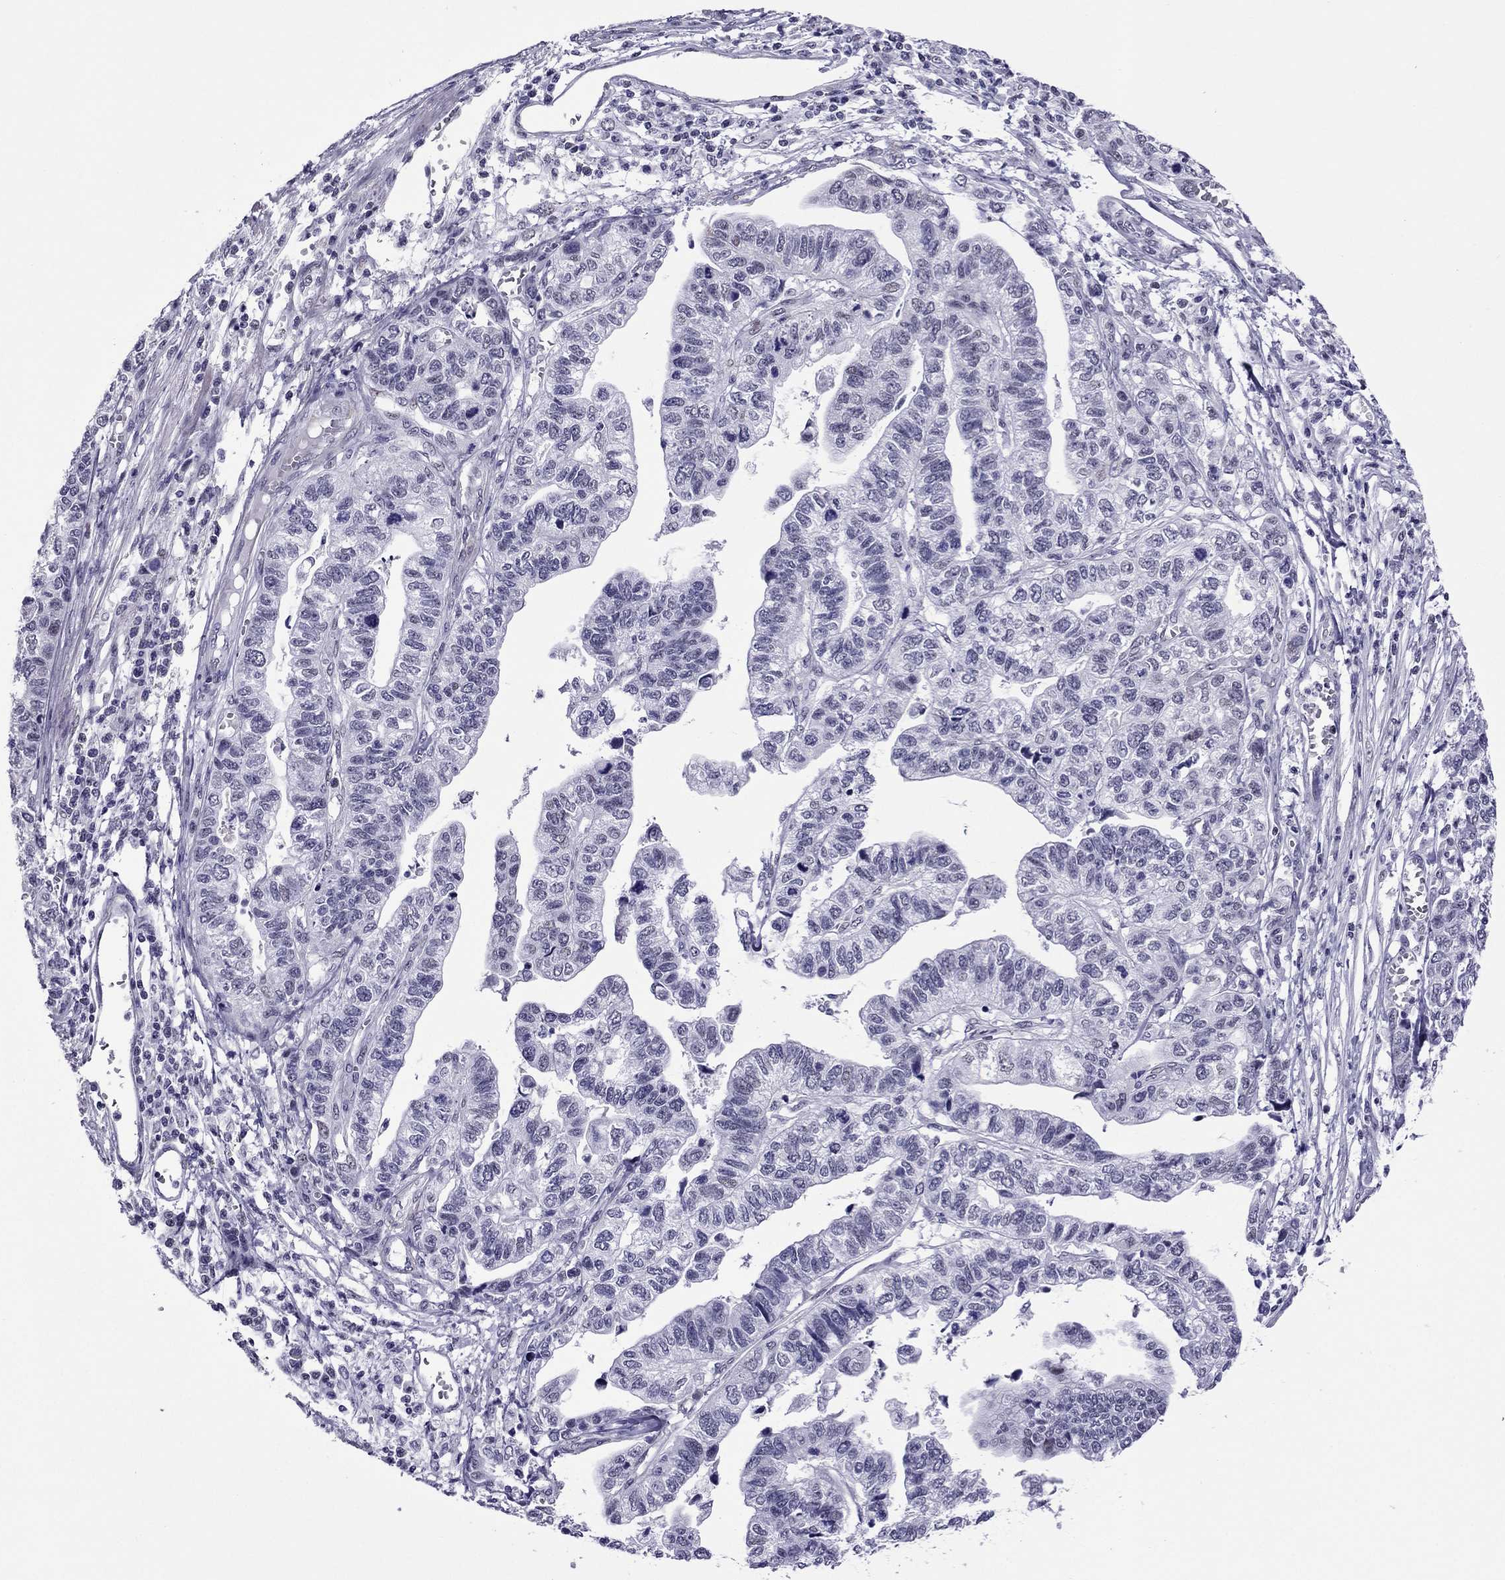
{"staining": {"intensity": "negative", "quantity": "none", "location": "none"}, "tissue": "stomach cancer", "cell_type": "Tumor cells", "image_type": "cancer", "snomed": [{"axis": "morphology", "description": "Adenocarcinoma, NOS"}, {"axis": "topography", "description": "Stomach, upper"}], "caption": "IHC of human stomach cancer (adenocarcinoma) displays no expression in tumor cells.", "gene": "ZNF646", "patient": {"sex": "female", "age": 67}}